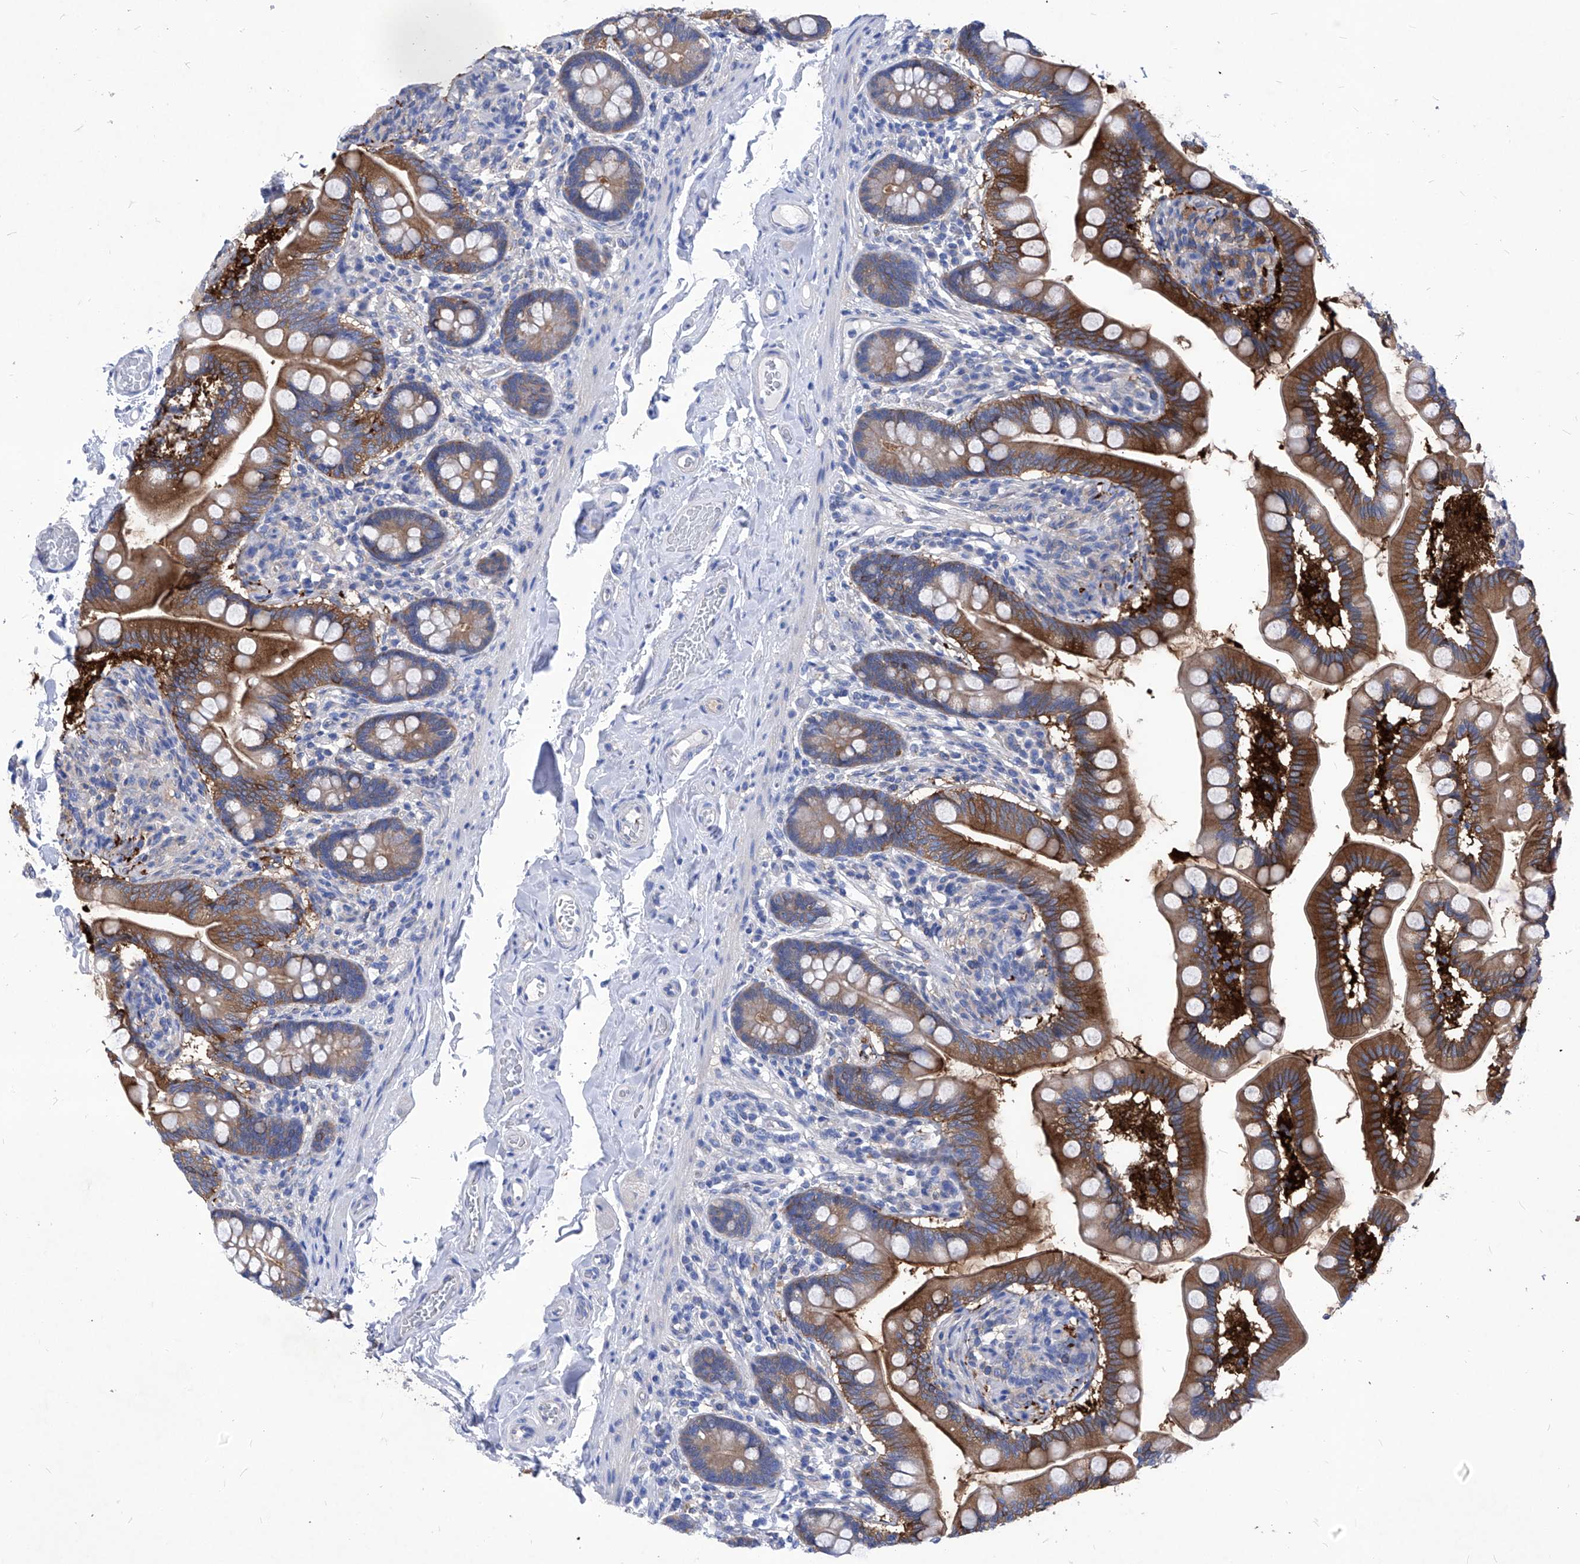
{"staining": {"intensity": "strong", "quantity": "25%-75%", "location": "cytoplasmic/membranous"}, "tissue": "small intestine", "cell_type": "Glandular cells", "image_type": "normal", "snomed": [{"axis": "morphology", "description": "Normal tissue, NOS"}, {"axis": "topography", "description": "Small intestine"}], "caption": "Small intestine stained for a protein reveals strong cytoplasmic/membranous positivity in glandular cells. (brown staining indicates protein expression, while blue staining denotes nuclei).", "gene": "XPNPEP1", "patient": {"sex": "female", "age": 64}}